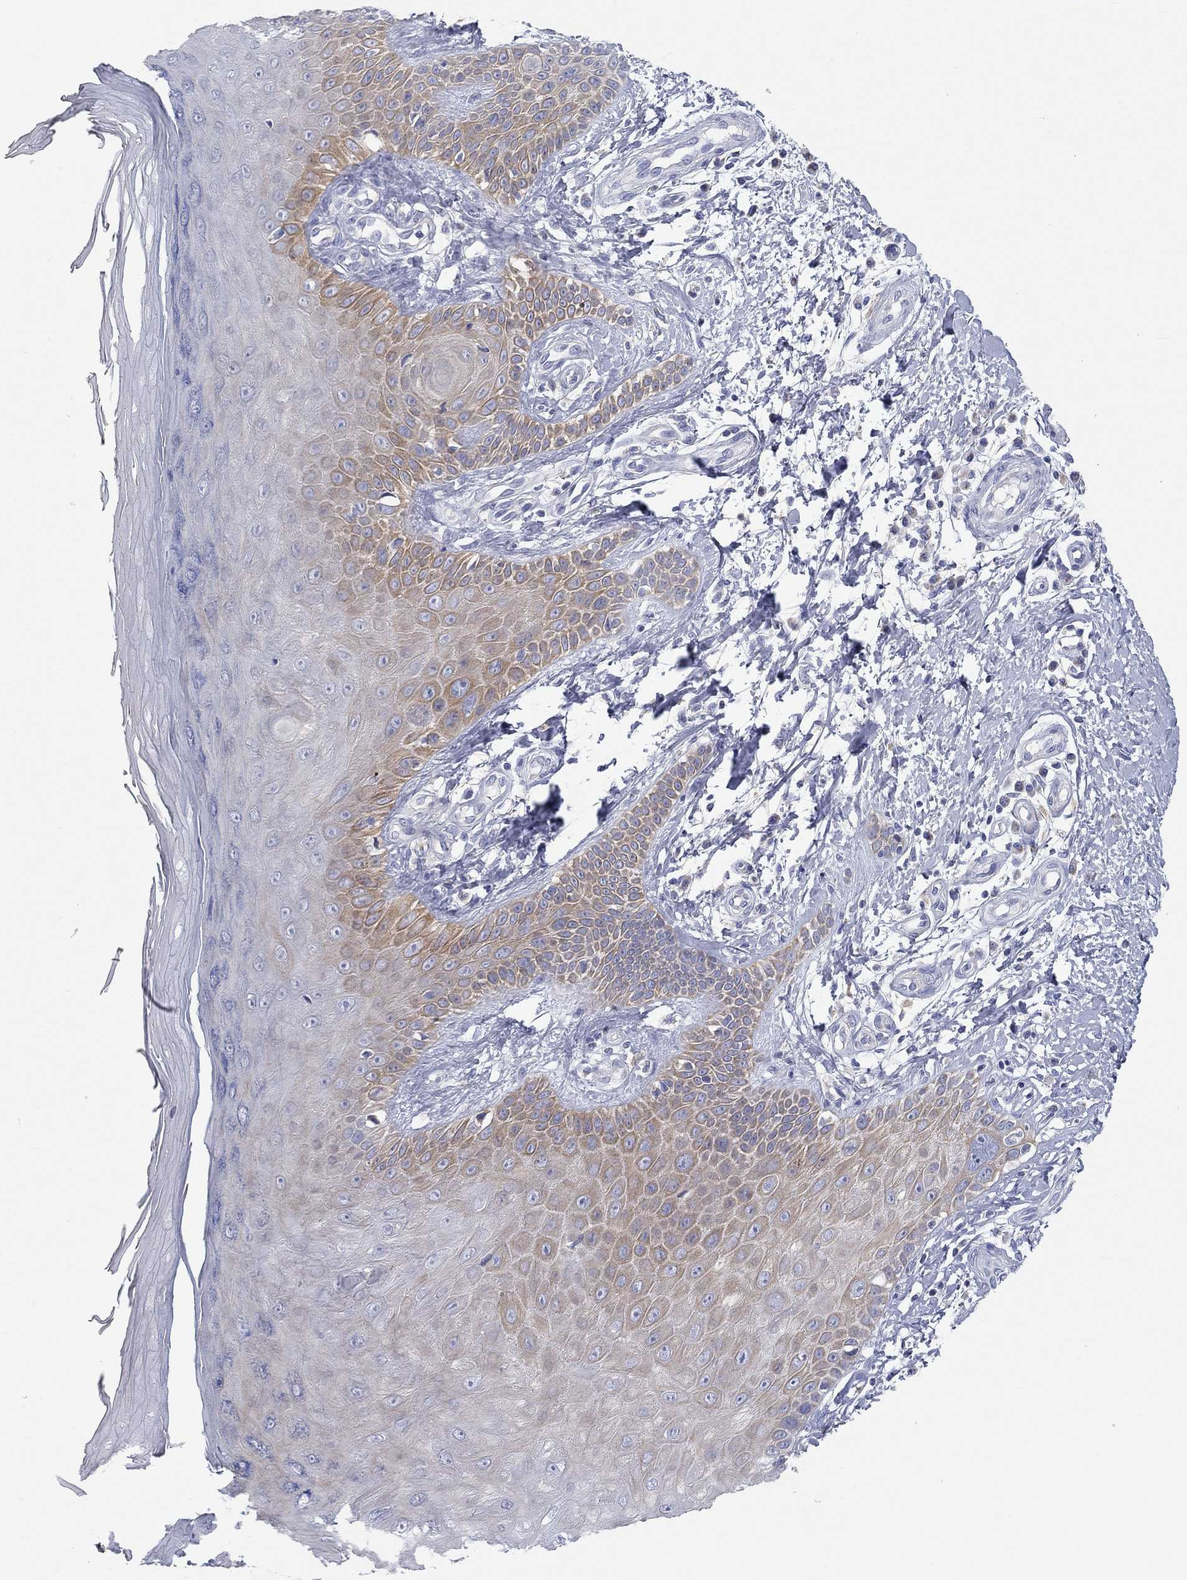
{"staining": {"intensity": "negative", "quantity": "none", "location": "none"}, "tissue": "skin", "cell_type": "Fibroblasts", "image_type": "normal", "snomed": [{"axis": "morphology", "description": "Normal tissue, NOS"}, {"axis": "morphology", "description": "Inflammation, NOS"}, {"axis": "morphology", "description": "Fibrosis, NOS"}, {"axis": "topography", "description": "Skin"}], "caption": "Fibroblasts show no significant staining in benign skin. (DAB immunohistochemistry visualized using brightfield microscopy, high magnification).", "gene": "RCAN1", "patient": {"sex": "male", "age": 71}}